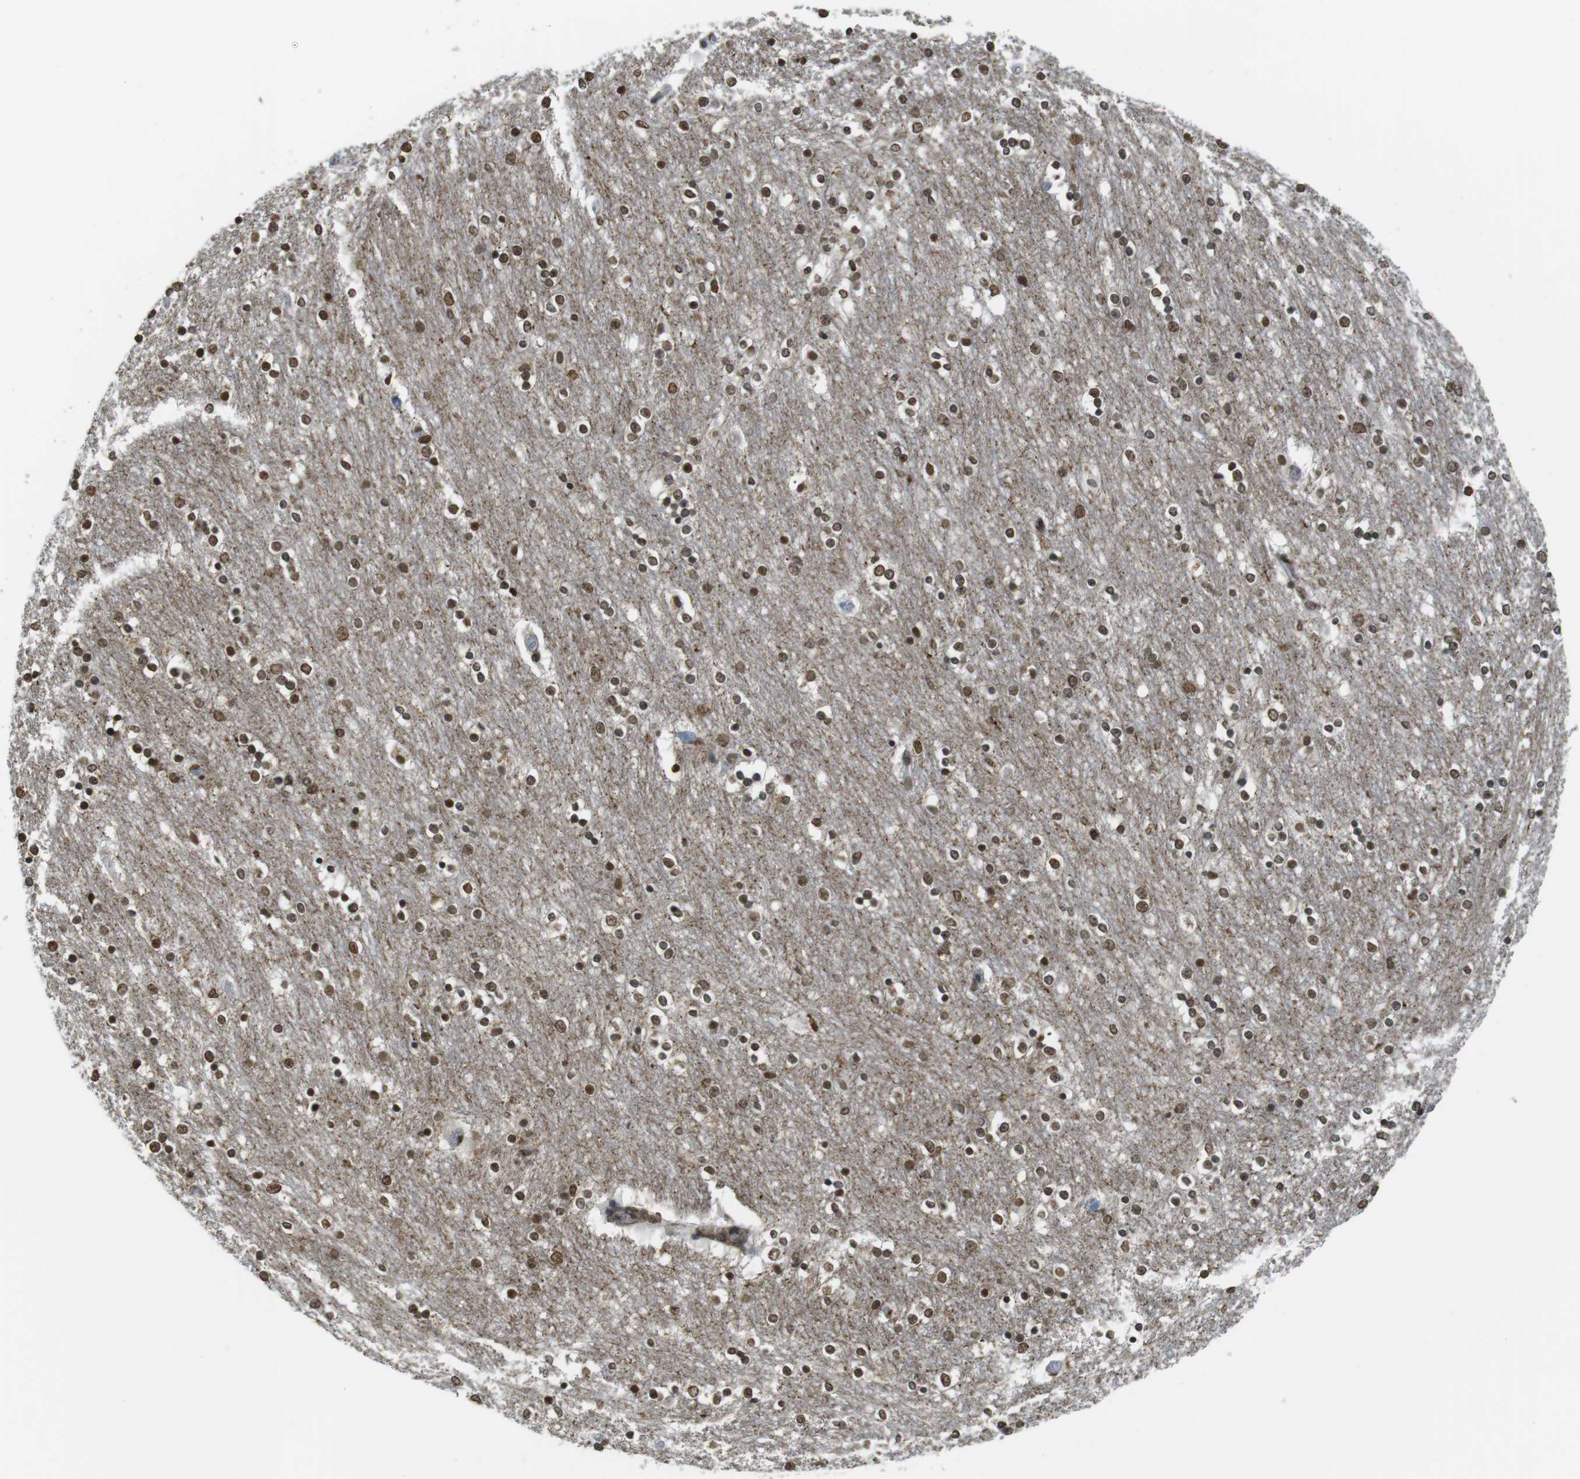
{"staining": {"intensity": "strong", "quantity": ">75%", "location": "nuclear"}, "tissue": "caudate", "cell_type": "Glial cells", "image_type": "normal", "snomed": [{"axis": "morphology", "description": "Normal tissue, NOS"}, {"axis": "topography", "description": "Lateral ventricle wall"}], "caption": "Protein staining shows strong nuclear positivity in about >75% of glial cells in normal caudate. The protein of interest is shown in brown color, while the nuclei are stained blue.", "gene": "USP7", "patient": {"sex": "female", "age": 54}}